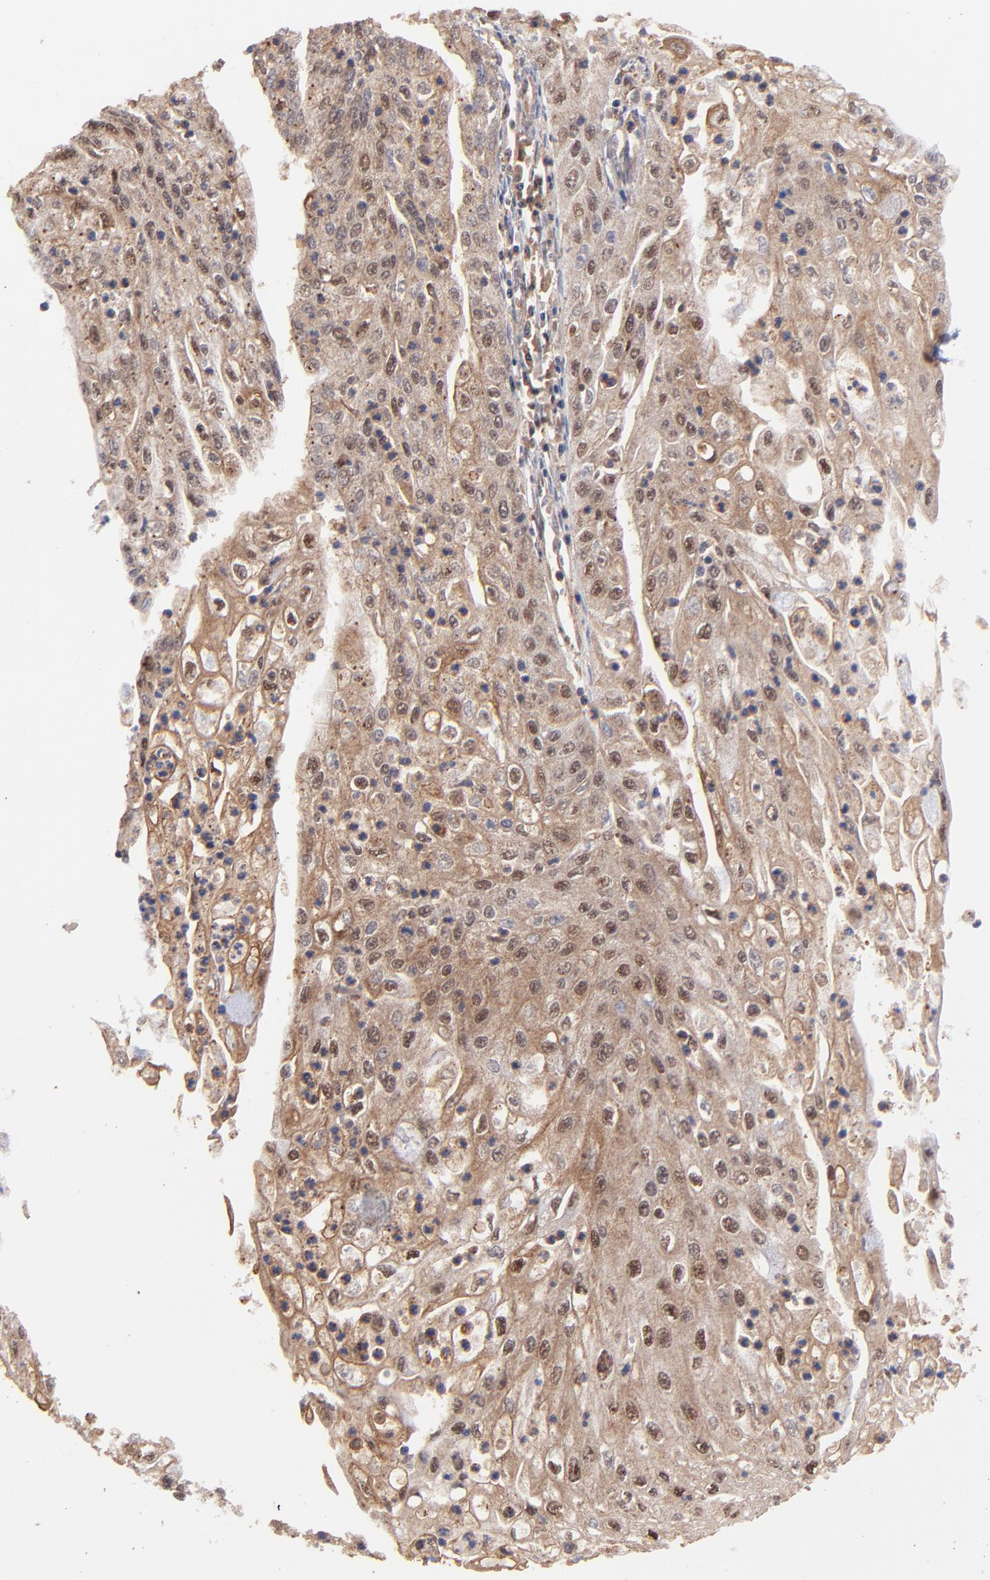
{"staining": {"intensity": "strong", "quantity": ">75%", "location": "cytoplasmic/membranous"}, "tissue": "endometrial cancer", "cell_type": "Tumor cells", "image_type": "cancer", "snomed": [{"axis": "morphology", "description": "Adenocarcinoma, NOS"}, {"axis": "topography", "description": "Endometrium"}], "caption": "The photomicrograph demonstrates a brown stain indicating the presence of a protein in the cytoplasmic/membranous of tumor cells in endometrial cancer (adenocarcinoma).", "gene": "PSMA6", "patient": {"sex": "female", "age": 75}}